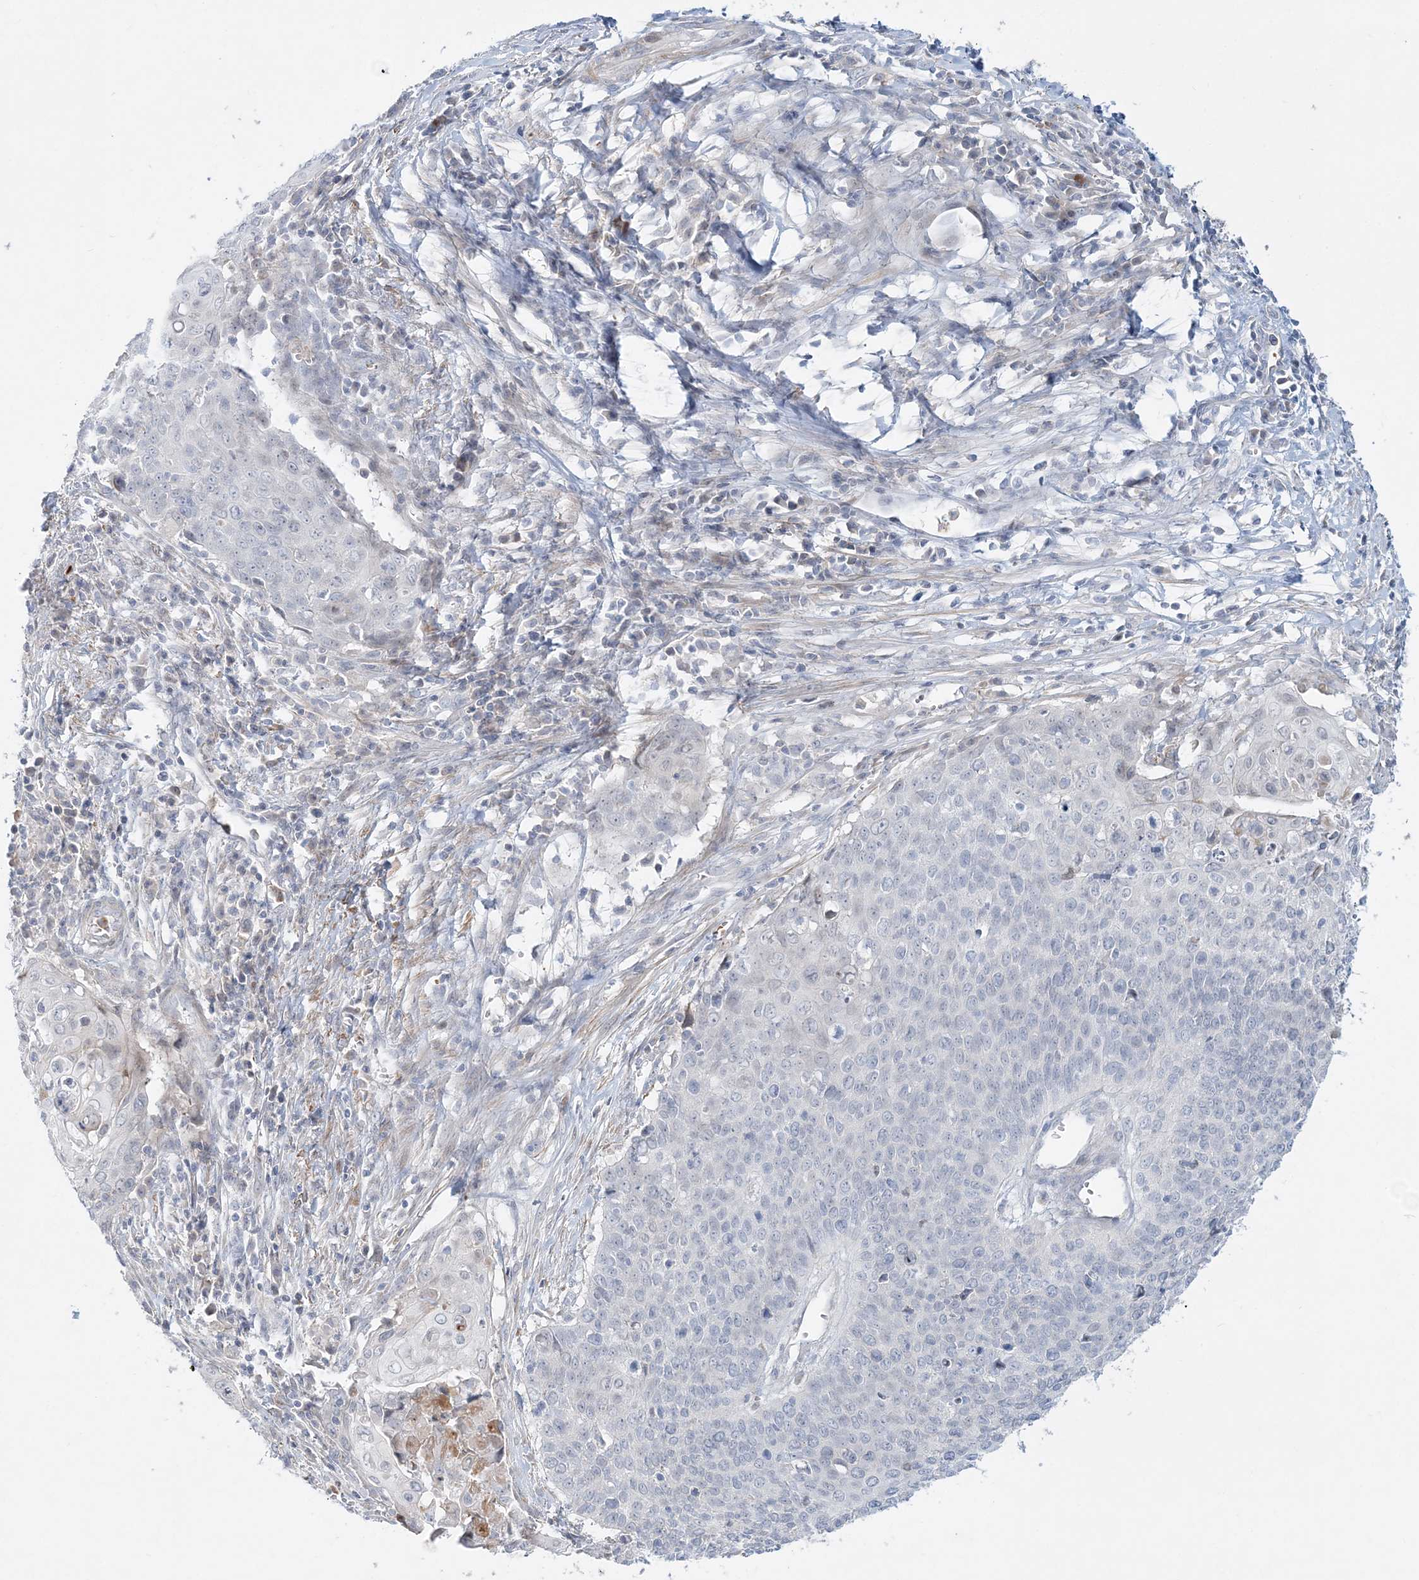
{"staining": {"intensity": "negative", "quantity": "none", "location": "none"}, "tissue": "cervical cancer", "cell_type": "Tumor cells", "image_type": "cancer", "snomed": [{"axis": "morphology", "description": "Squamous cell carcinoma, NOS"}, {"axis": "topography", "description": "Cervix"}], "caption": "Immunohistochemistry photomicrograph of cervical squamous cell carcinoma stained for a protein (brown), which reveals no staining in tumor cells.", "gene": "DNAH5", "patient": {"sex": "female", "age": 39}}